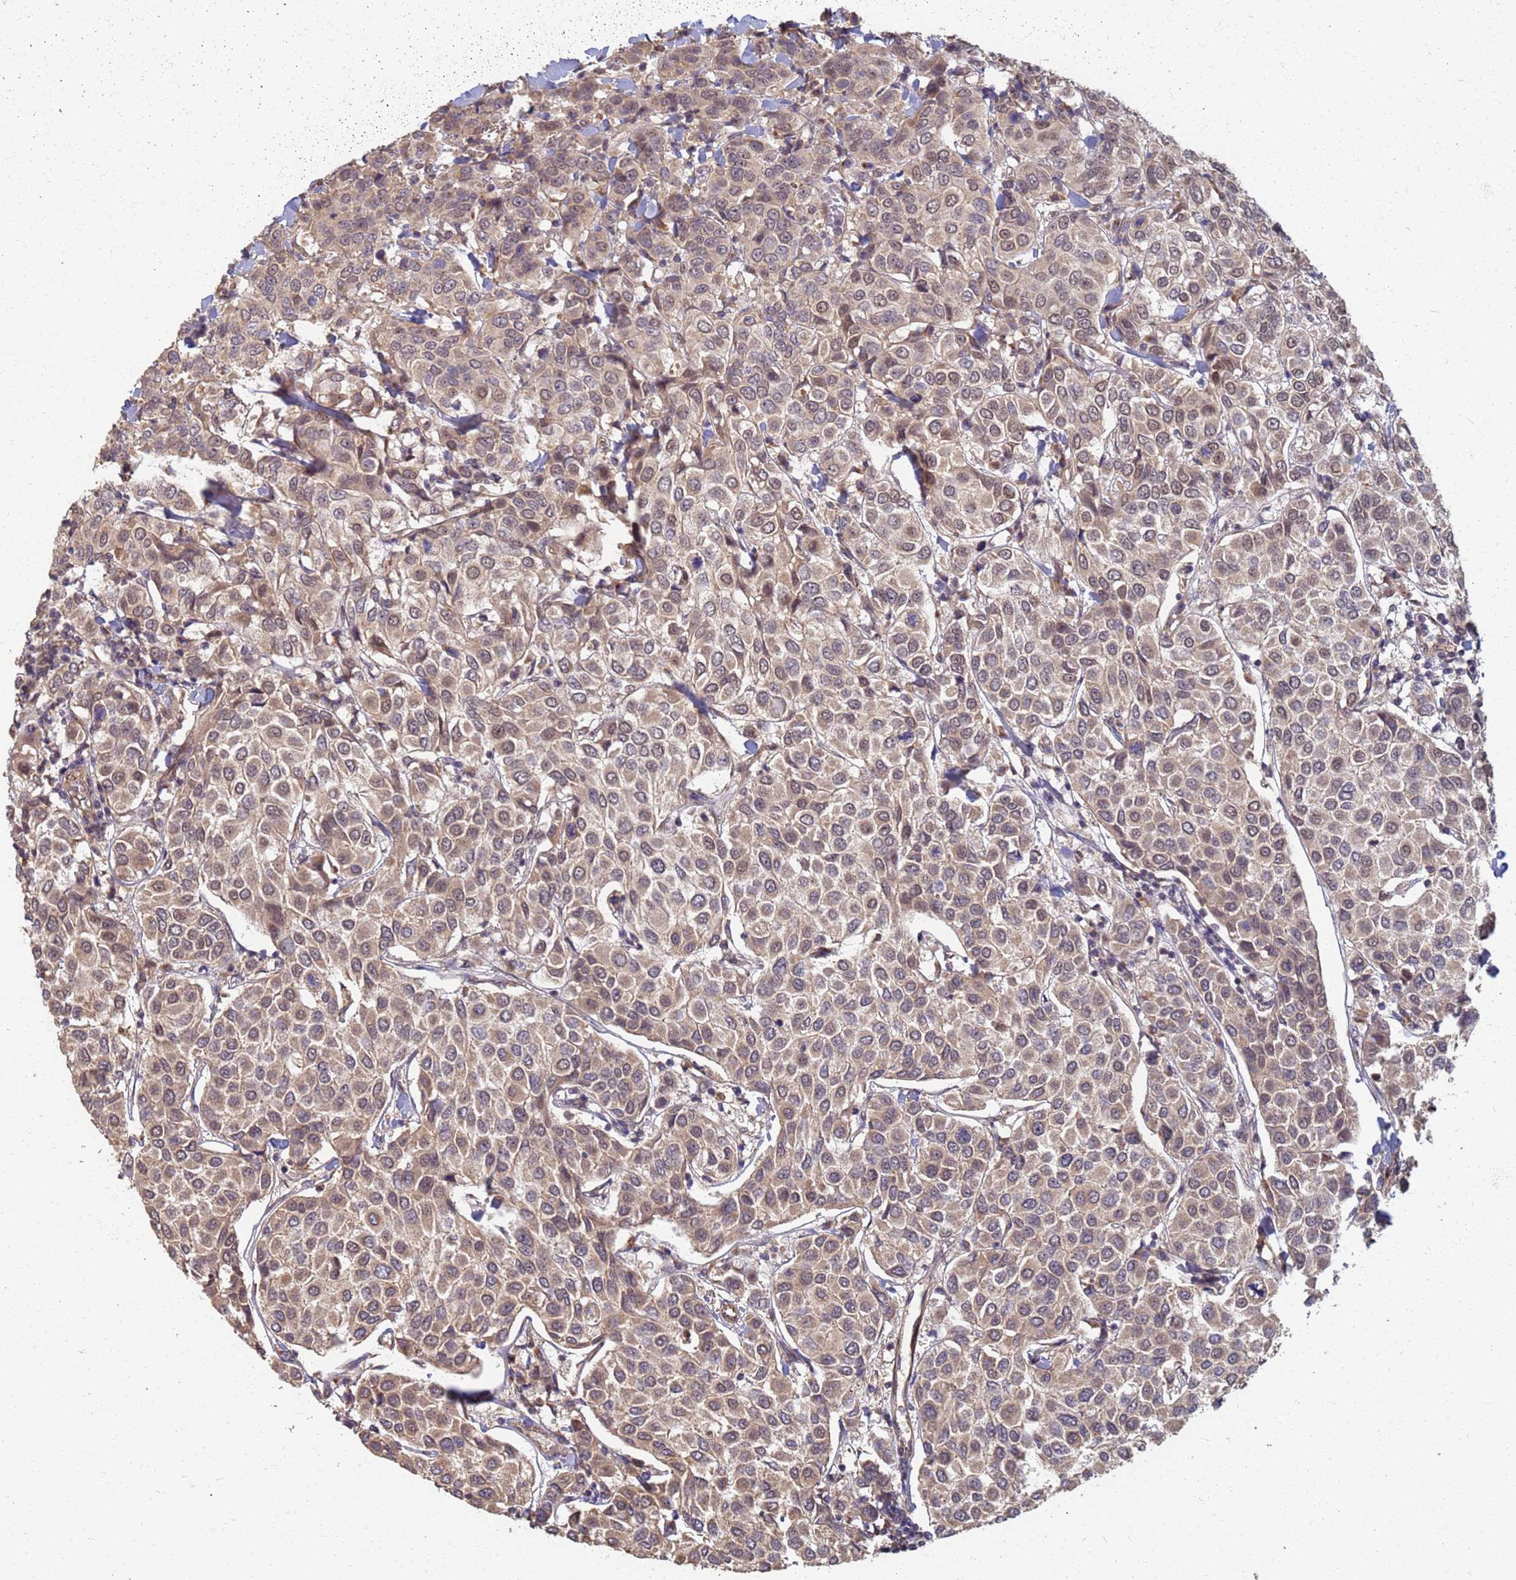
{"staining": {"intensity": "weak", "quantity": ">75%", "location": "cytoplasmic/membranous,nuclear"}, "tissue": "breast cancer", "cell_type": "Tumor cells", "image_type": "cancer", "snomed": [{"axis": "morphology", "description": "Duct carcinoma"}, {"axis": "topography", "description": "Breast"}], "caption": "Intraductal carcinoma (breast) tissue displays weak cytoplasmic/membranous and nuclear staining in about >75% of tumor cells, visualized by immunohistochemistry. The staining was performed using DAB (3,3'-diaminobenzidine) to visualize the protein expression in brown, while the nuclei were stained in blue with hematoxylin (Magnification: 20x).", "gene": "ITGB4", "patient": {"sex": "female", "age": 55}}